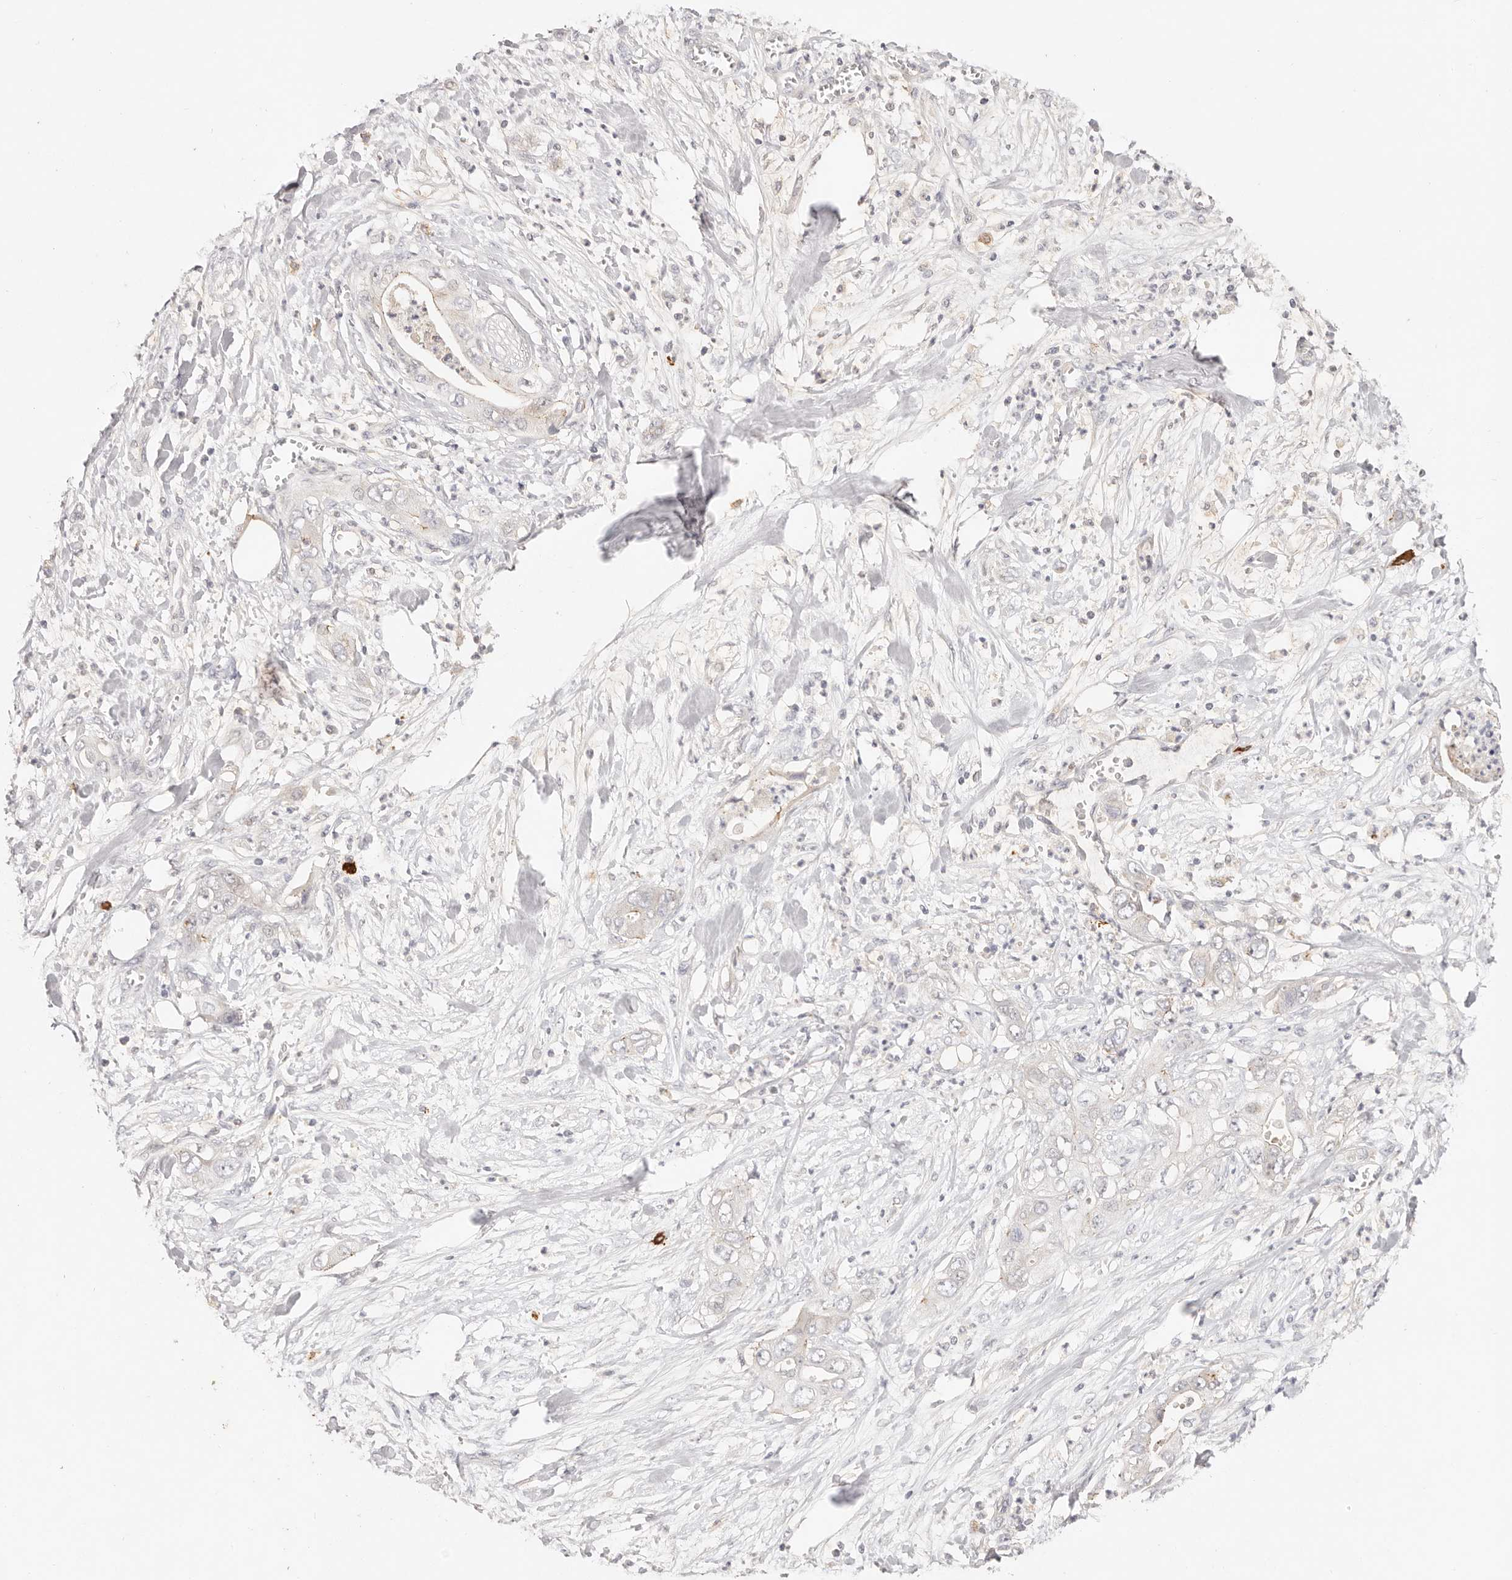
{"staining": {"intensity": "negative", "quantity": "none", "location": "none"}, "tissue": "pancreatic cancer", "cell_type": "Tumor cells", "image_type": "cancer", "snomed": [{"axis": "morphology", "description": "Adenocarcinoma, NOS"}, {"axis": "topography", "description": "Pancreas"}], "caption": "High magnification brightfield microscopy of pancreatic adenocarcinoma stained with DAB (brown) and counterstained with hematoxylin (blue): tumor cells show no significant expression.", "gene": "CXADR", "patient": {"sex": "female", "age": 78}}